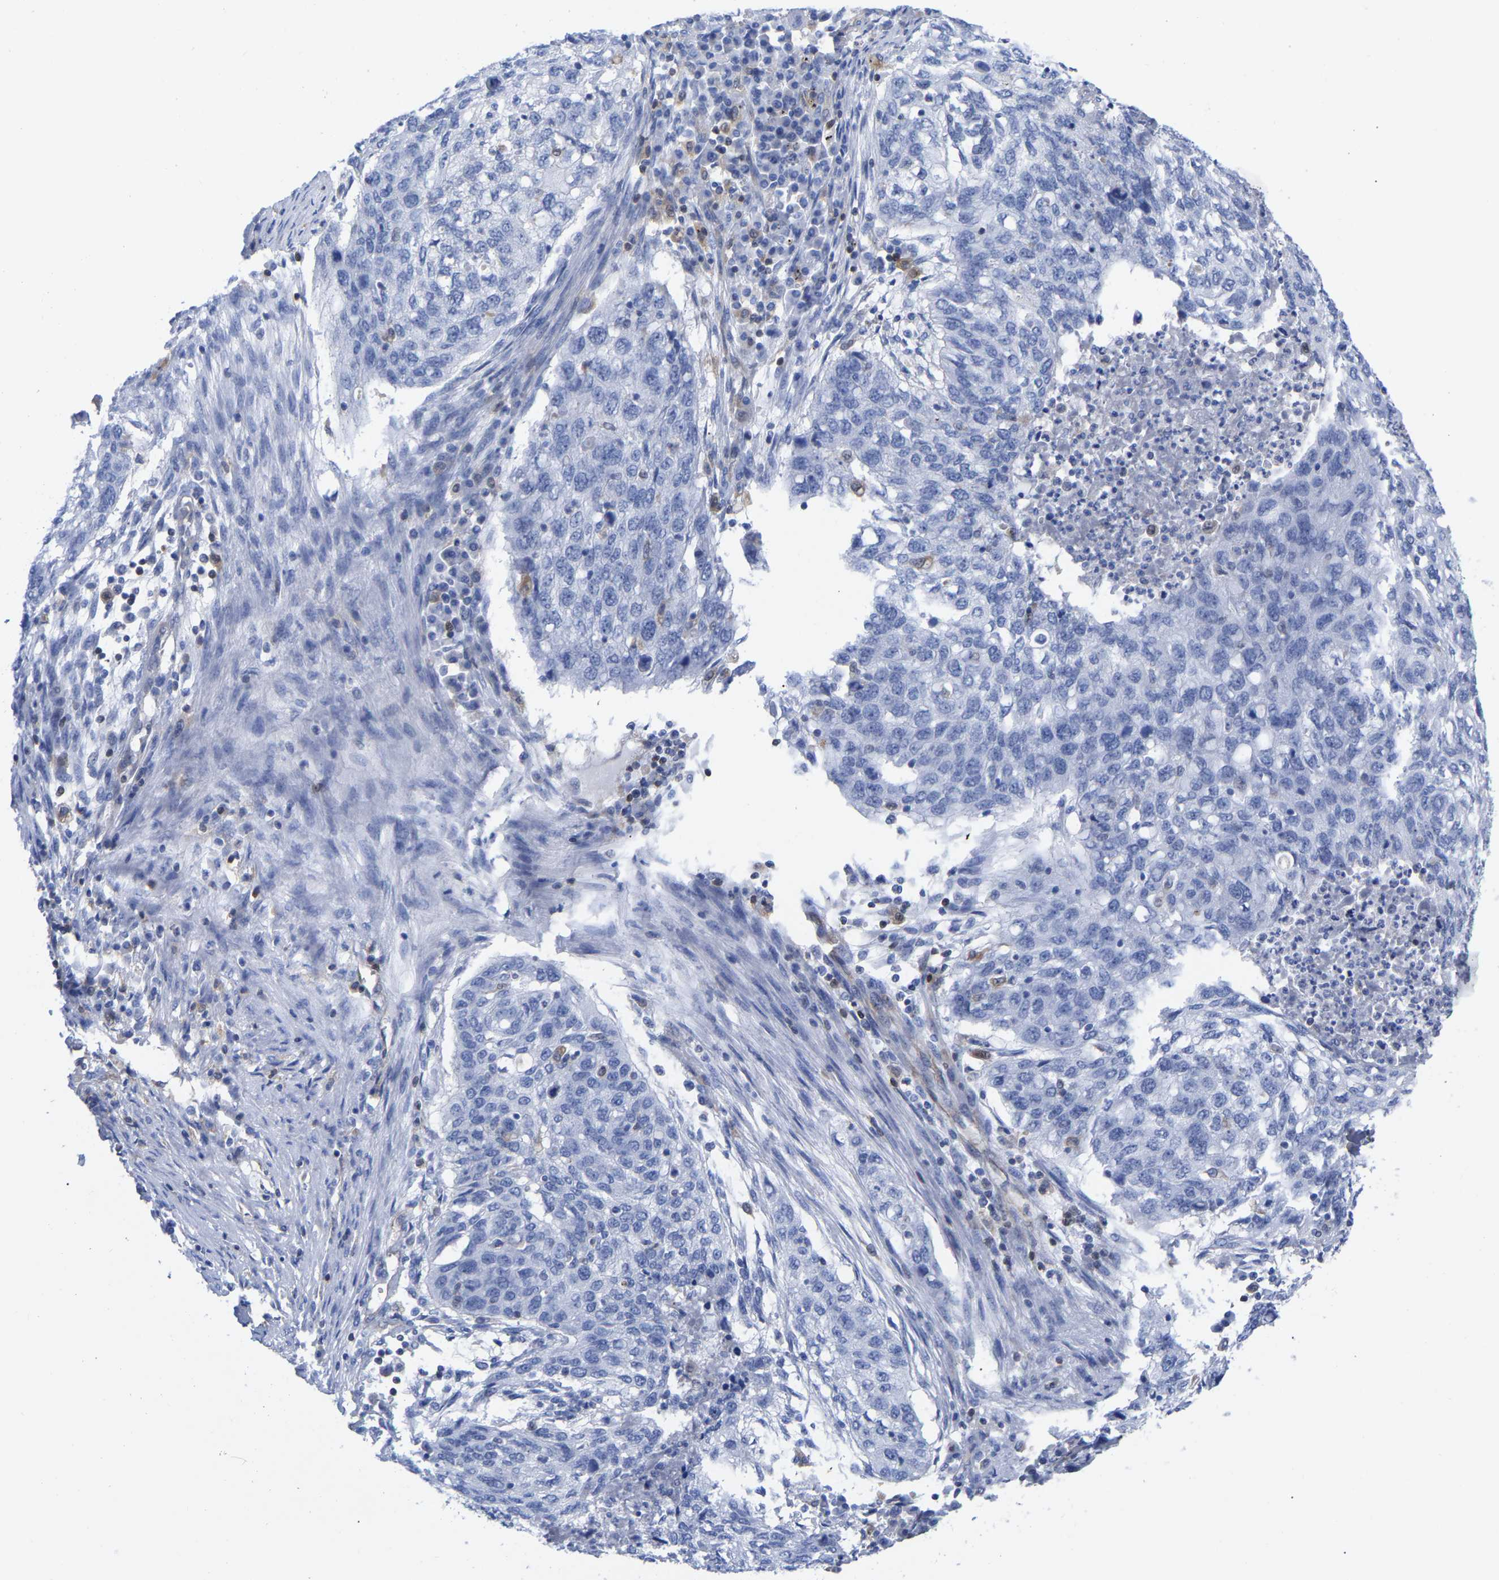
{"staining": {"intensity": "negative", "quantity": "none", "location": "none"}, "tissue": "lung cancer", "cell_type": "Tumor cells", "image_type": "cancer", "snomed": [{"axis": "morphology", "description": "Squamous cell carcinoma, NOS"}, {"axis": "topography", "description": "Lung"}], "caption": "Tumor cells are negative for protein expression in human lung cancer.", "gene": "GIMAP4", "patient": {"sex": "female", "age": 63}}